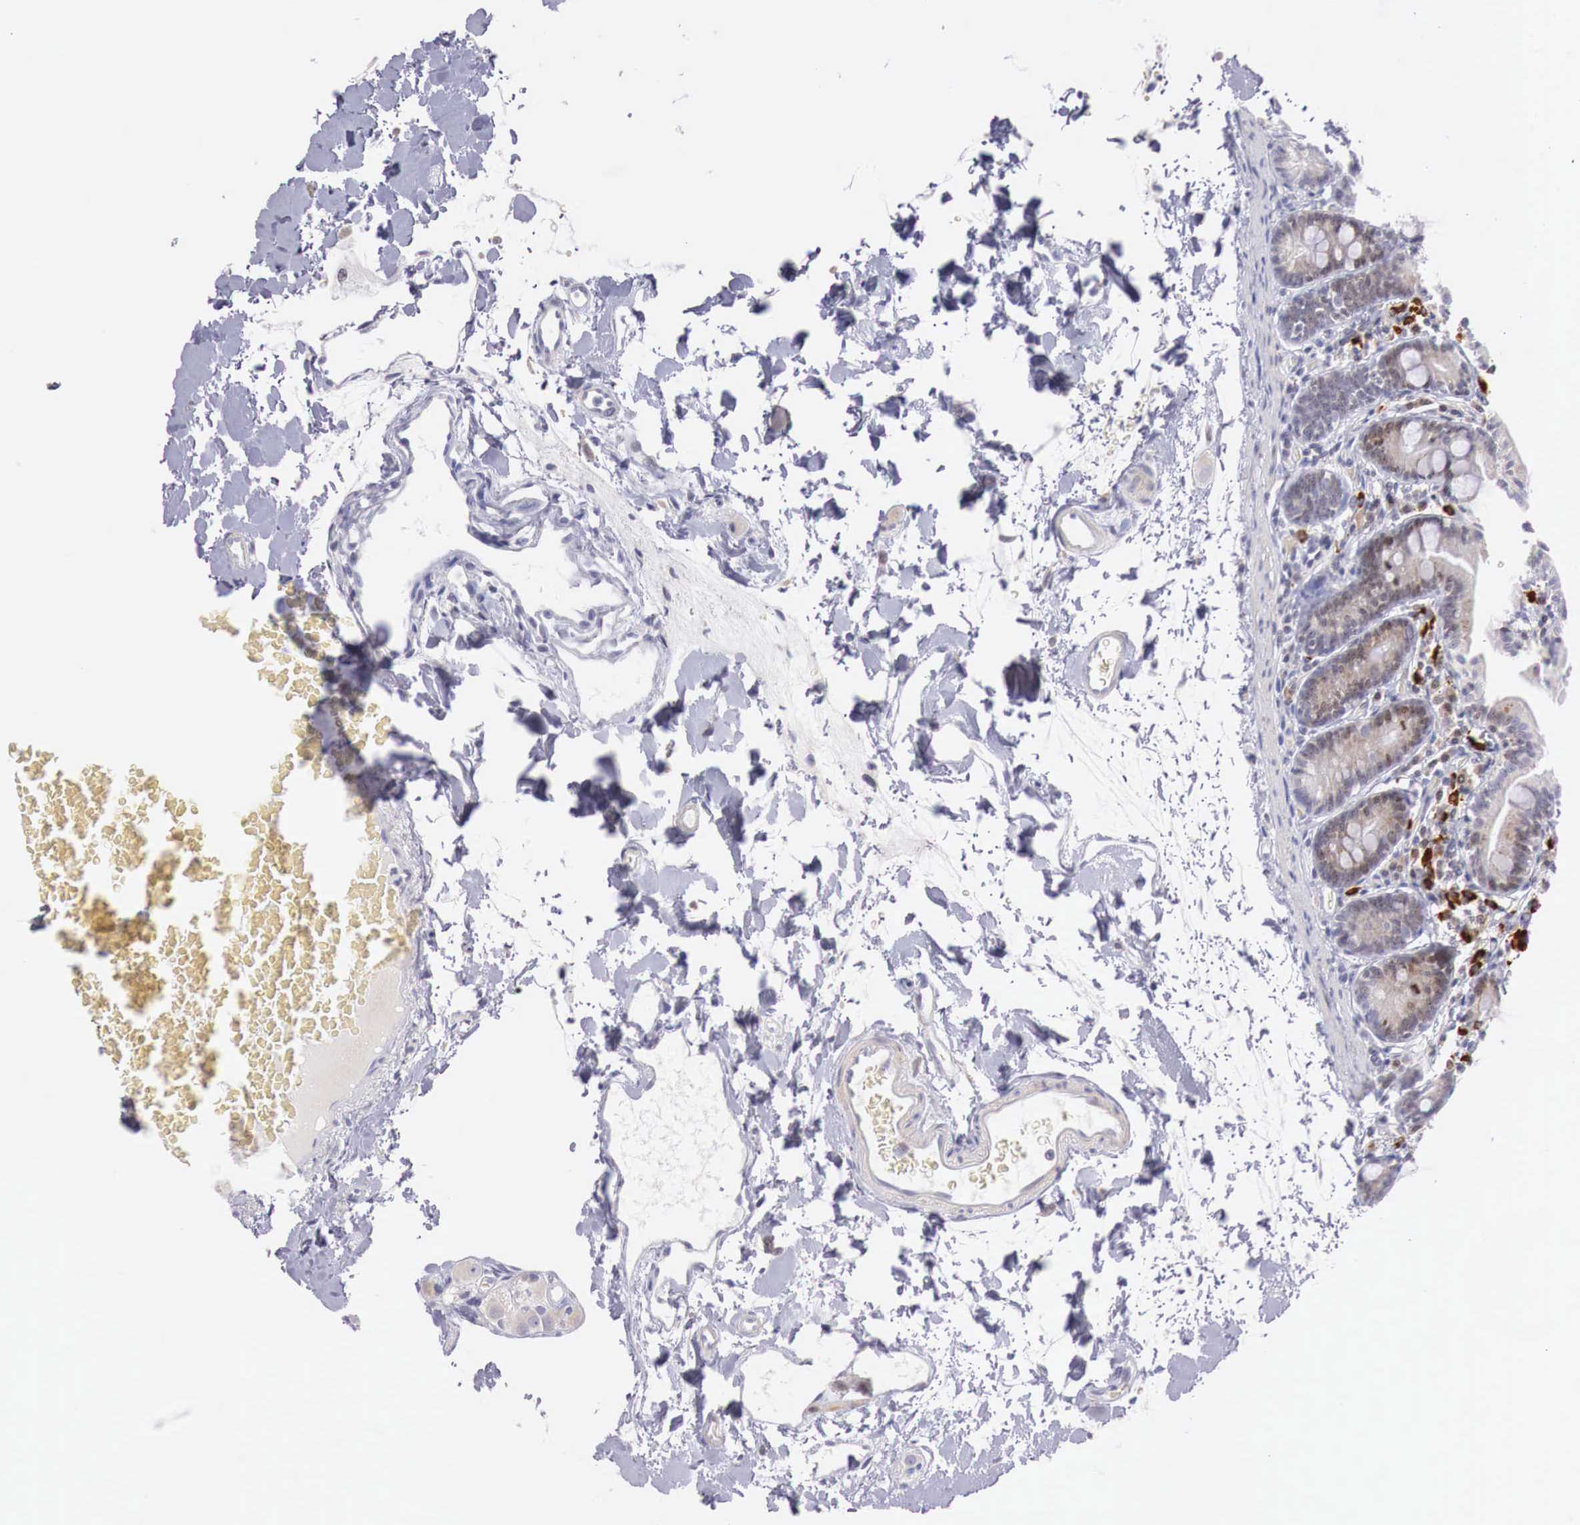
{"staining": {"intensity": "weak", "quantity": "25%-75%", "location": "cytoplasmic/membranous"}, "tissue": "duodenum", "cell_type": "Glandular cells", "image_type": "normal", "snomed": [{"axis": "morphology", "description": "Normal tissue, NOS"}, {"axis": "topography", "description": "Duodenum"}], "caption": "Immunohistochemical staining of benign human duodenum demonstrates weak cytoplasmic/membranous protein staining in about 25%-75% of glandular cells. (Stains: DAB in brown, nuclei in blue, Microscopy: brightfield microscopy at high magnification).", "gene": "CLCN5", "patient": {"sex": "male", "age": 70}}